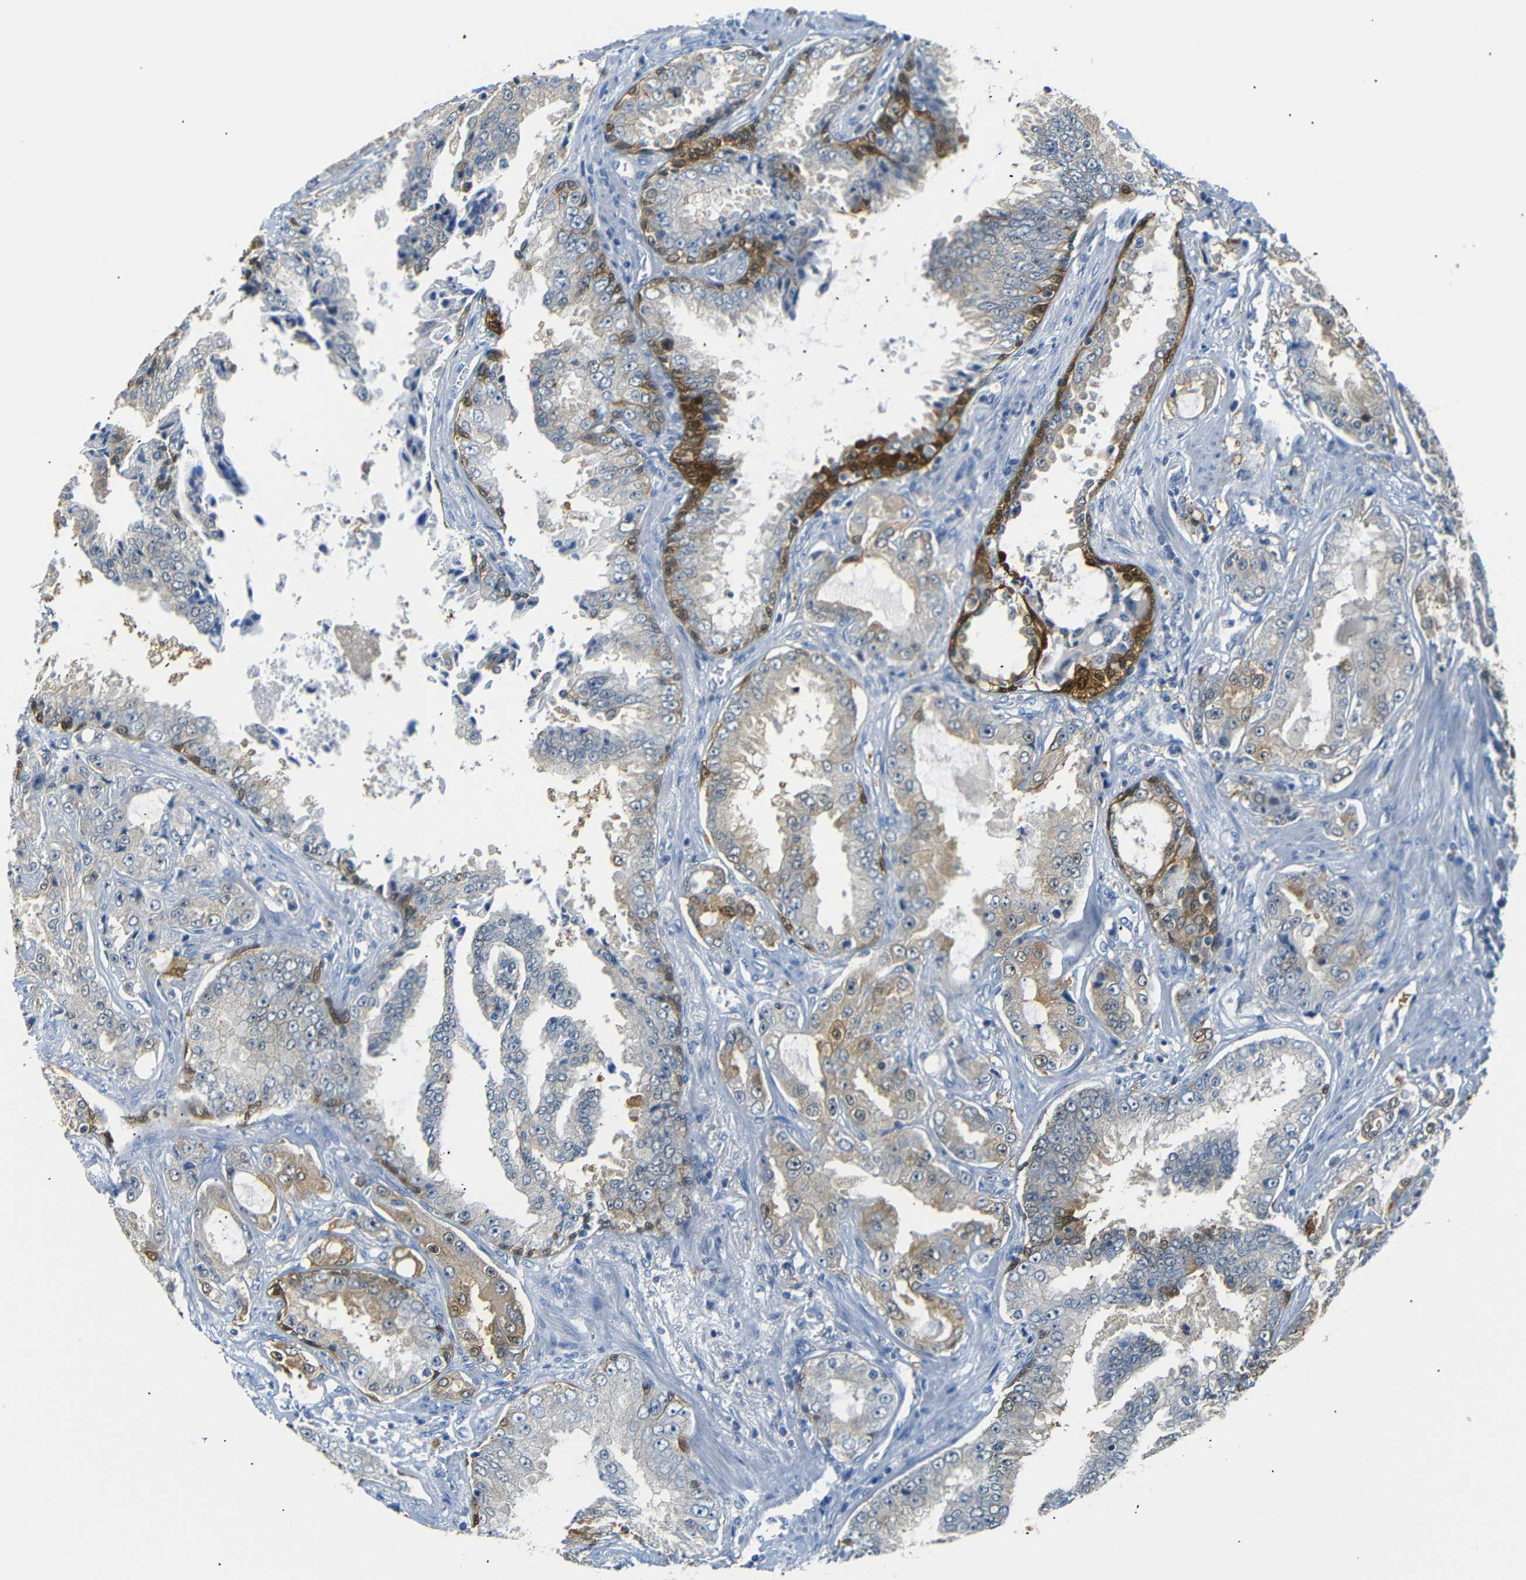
{"staining": {"intensity": "weak", "quantity": "25%-75%", "location": "cytoplasmic/membranous,nuclear"}, "tissue": "prostate cancer", "cell_type": "Tumor cells", "image_type": "cancer", "snomed": [{"axis": "morphology", "description": "Adenocarcinoma, High grade"}, {"axis": "topography", "description": "Prostate"}], "caption": "Tumor cells exhibit low levels of weak cytoplasmic/membranous and nuclear staining in about 25%-75% of cells in human prostate cancer (high-grade adenocarcinoma).", "gene": "SFN", "patient": {"sex": "male", "age": 73}}